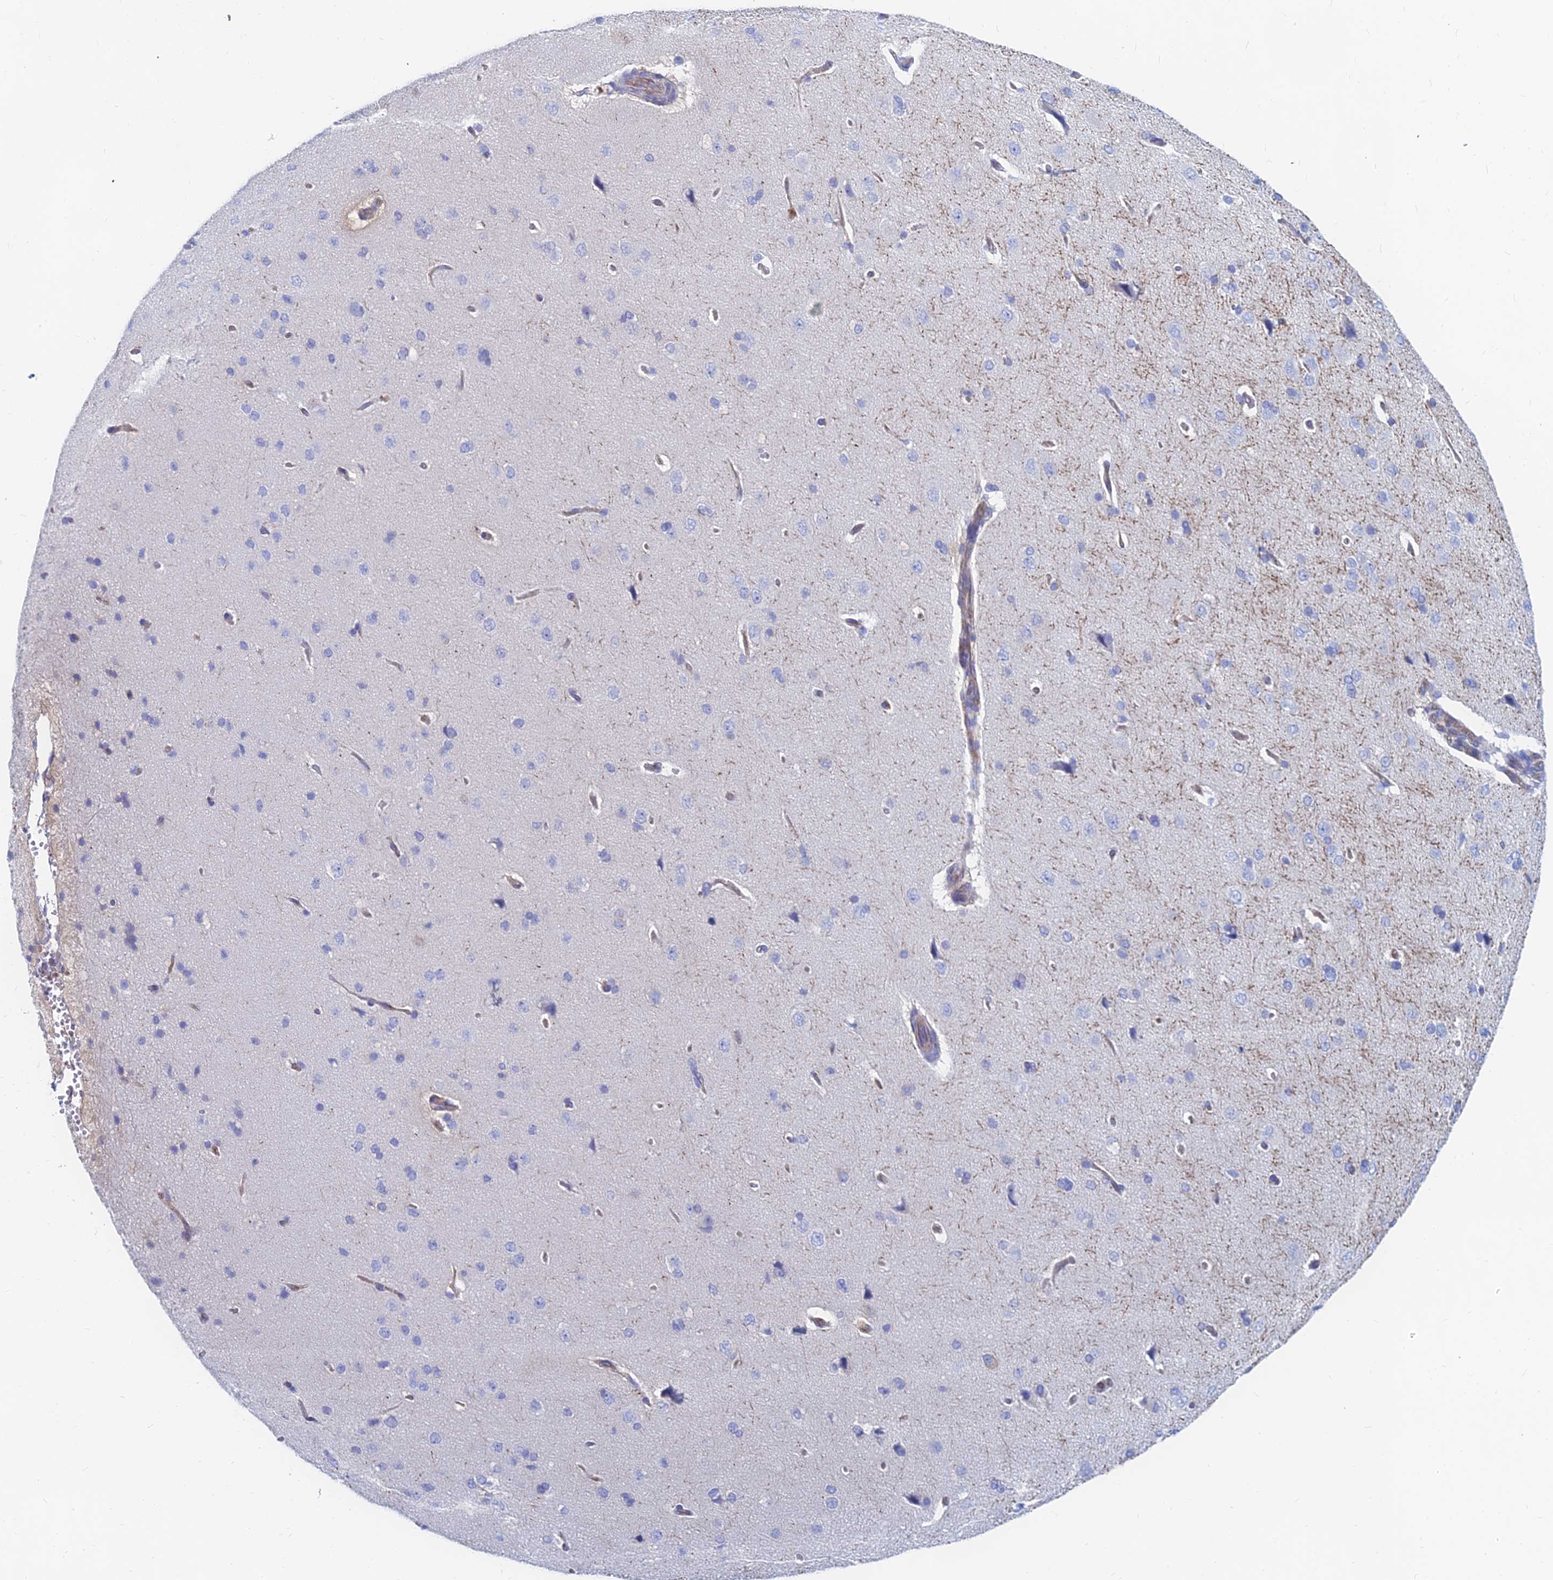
{"staining": {"intensity": "moderate", "quantity": ">75%", "location": "cytoplasmic/membranous"}, "tissue": "cerebral cortex", "cell_type": "Endothelial cells", "image_type": "normal", "snomed": [{"axis": "morphology", "description": "Normal tissue, NOS"}, {"axis": "topography", "description": "Cerebral cortex"}], "caption": "Immunohistochemistry staining of unremarkable cerebral cortex, which exhibits medium levels of moderate cytoplasmic/membranous staining in approximately >75% of endothelial cells indicating moderate cytoplasmic/membranous protein positivity. The staining was performed using DAB (brown) for protein detection and nuclei were counterstained in hematoxylin (blue).", "gene": "FFAR3", "patient": {"sex": "male", "age": 62}}